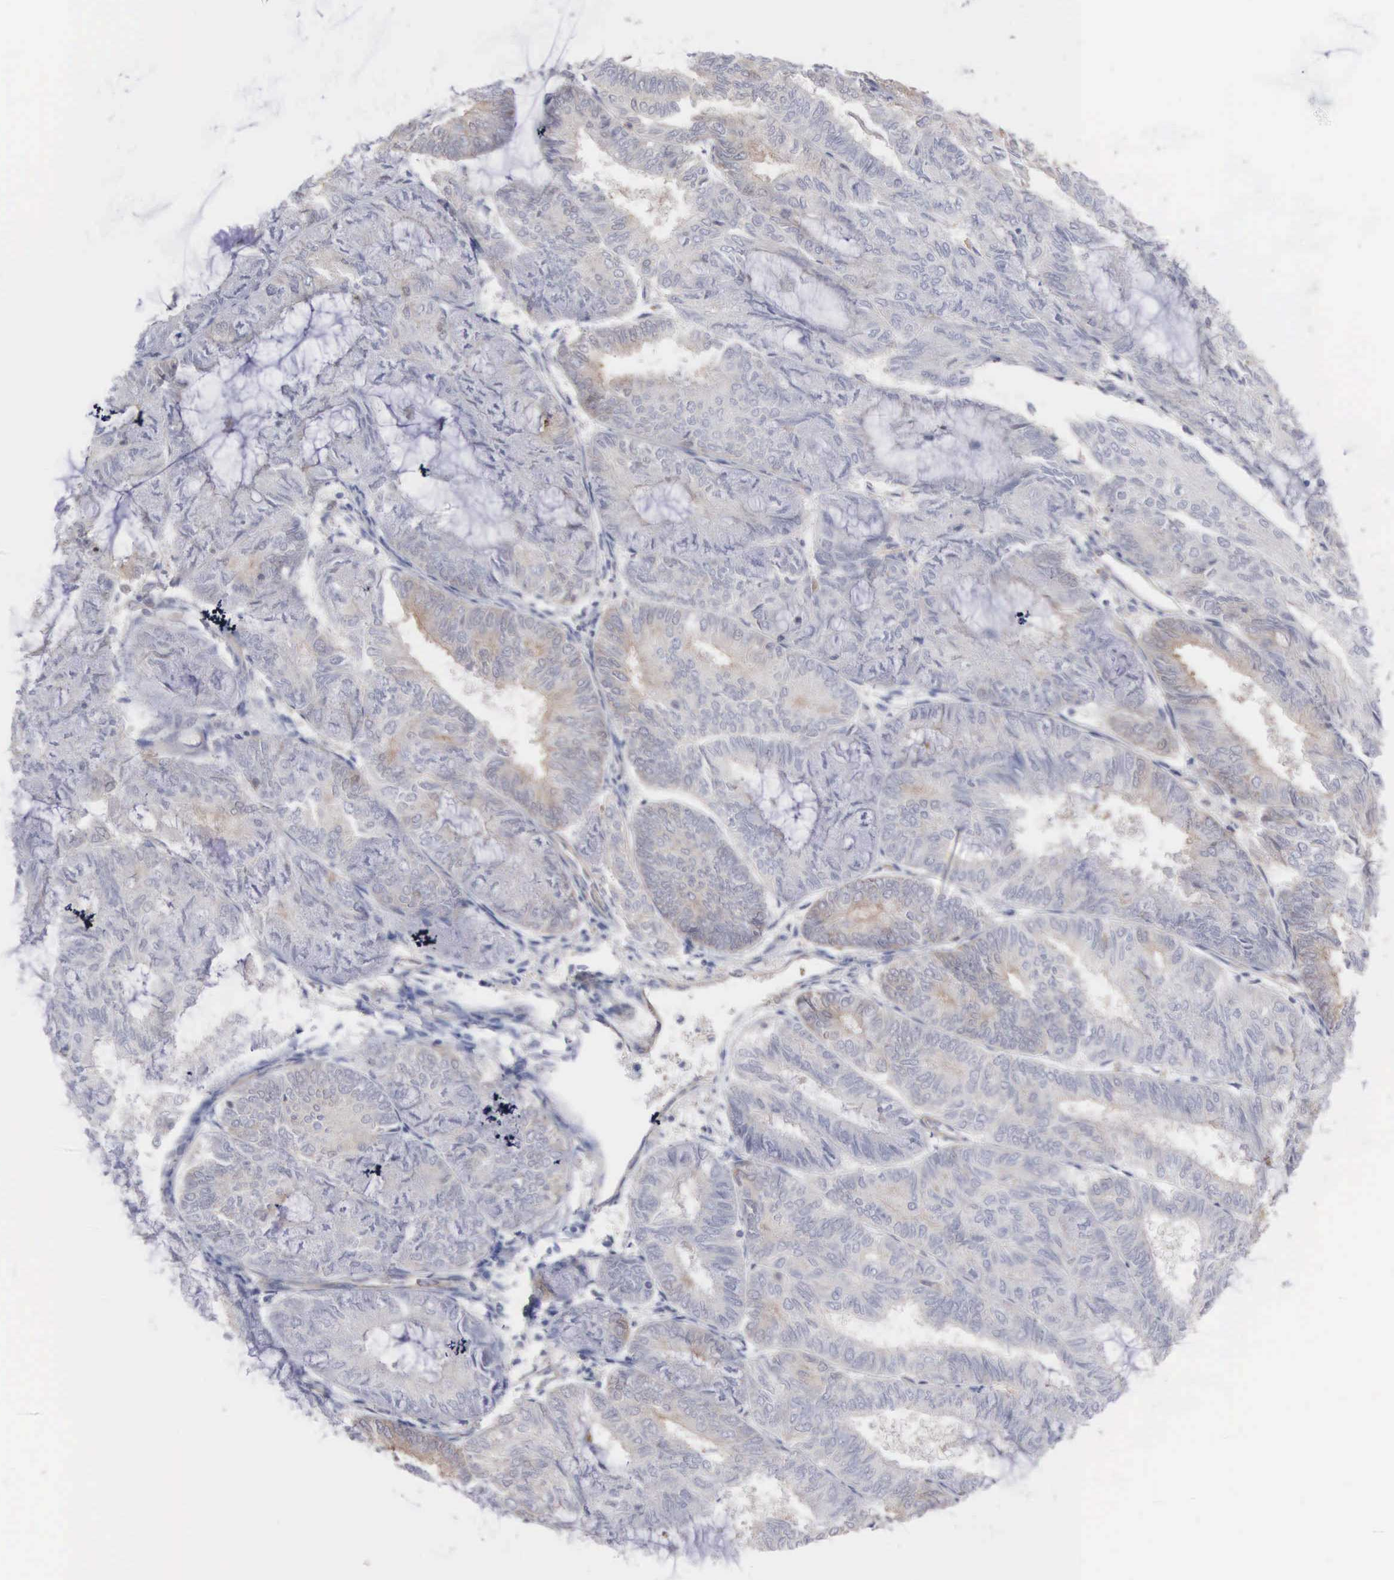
{"staining": {"intensity": "weak", "quantity": "<25%", "location": "cytoplasmic/membranous"}, "tissue": "endometrial cancer", "cell_type": "Tumor cells", "image_type": "cancer", "snomed": [{"axis": "morphology", "description": "Adenocarcinoma, NOS"}, {"axis": "topography", "description": "Endometrium"}], "caption": "Immunohistochemistry histopathology image of neoplastic tissue: human adenocarcinoma (endometrial) stained with DAB demonstrates no significant protein positivity in tumor cells.", "gene": "MTHFD1", "patient": {"sex": "female", "age": 59}}